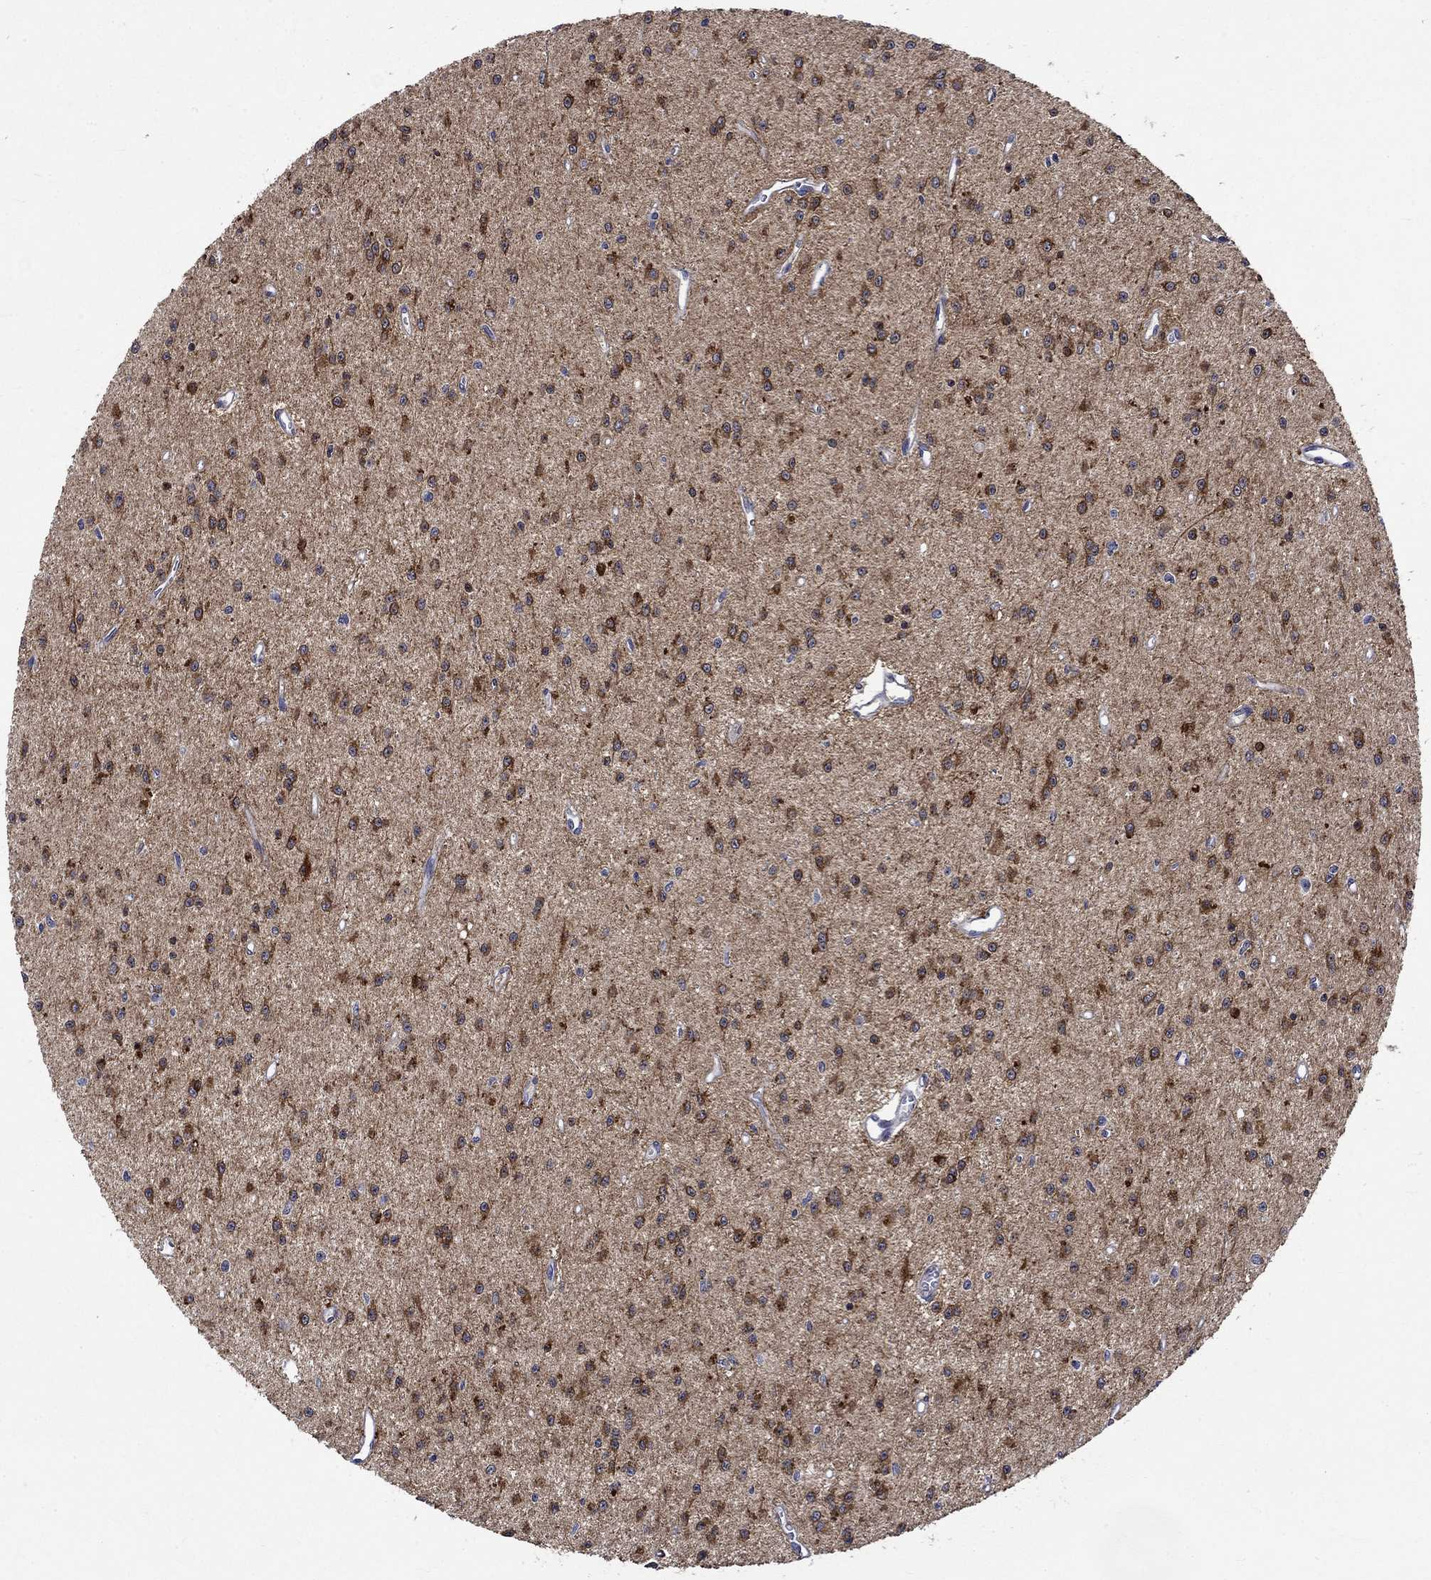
{"staining": {"intensity": "strong", "quantity": "25%-75%", "location": "cytoplasmic/membranous"}, "tissue": "glioma", "cell_type": "Tumor cells", "image_type": "cancer", "snomed": [{"axis": "morphology", "description": "Glioma, malignant, Low grade"}, {"axis": "topography", "description": "Brain"}], "caption": "There is high levels of strong cytoplasmic/membranous positivity in tumor cells of glioma, as demonstrated by immunohistochemical staining (brown color).", "gene": "CRYAB", "patient": {"sex": "female", "age": 45}}